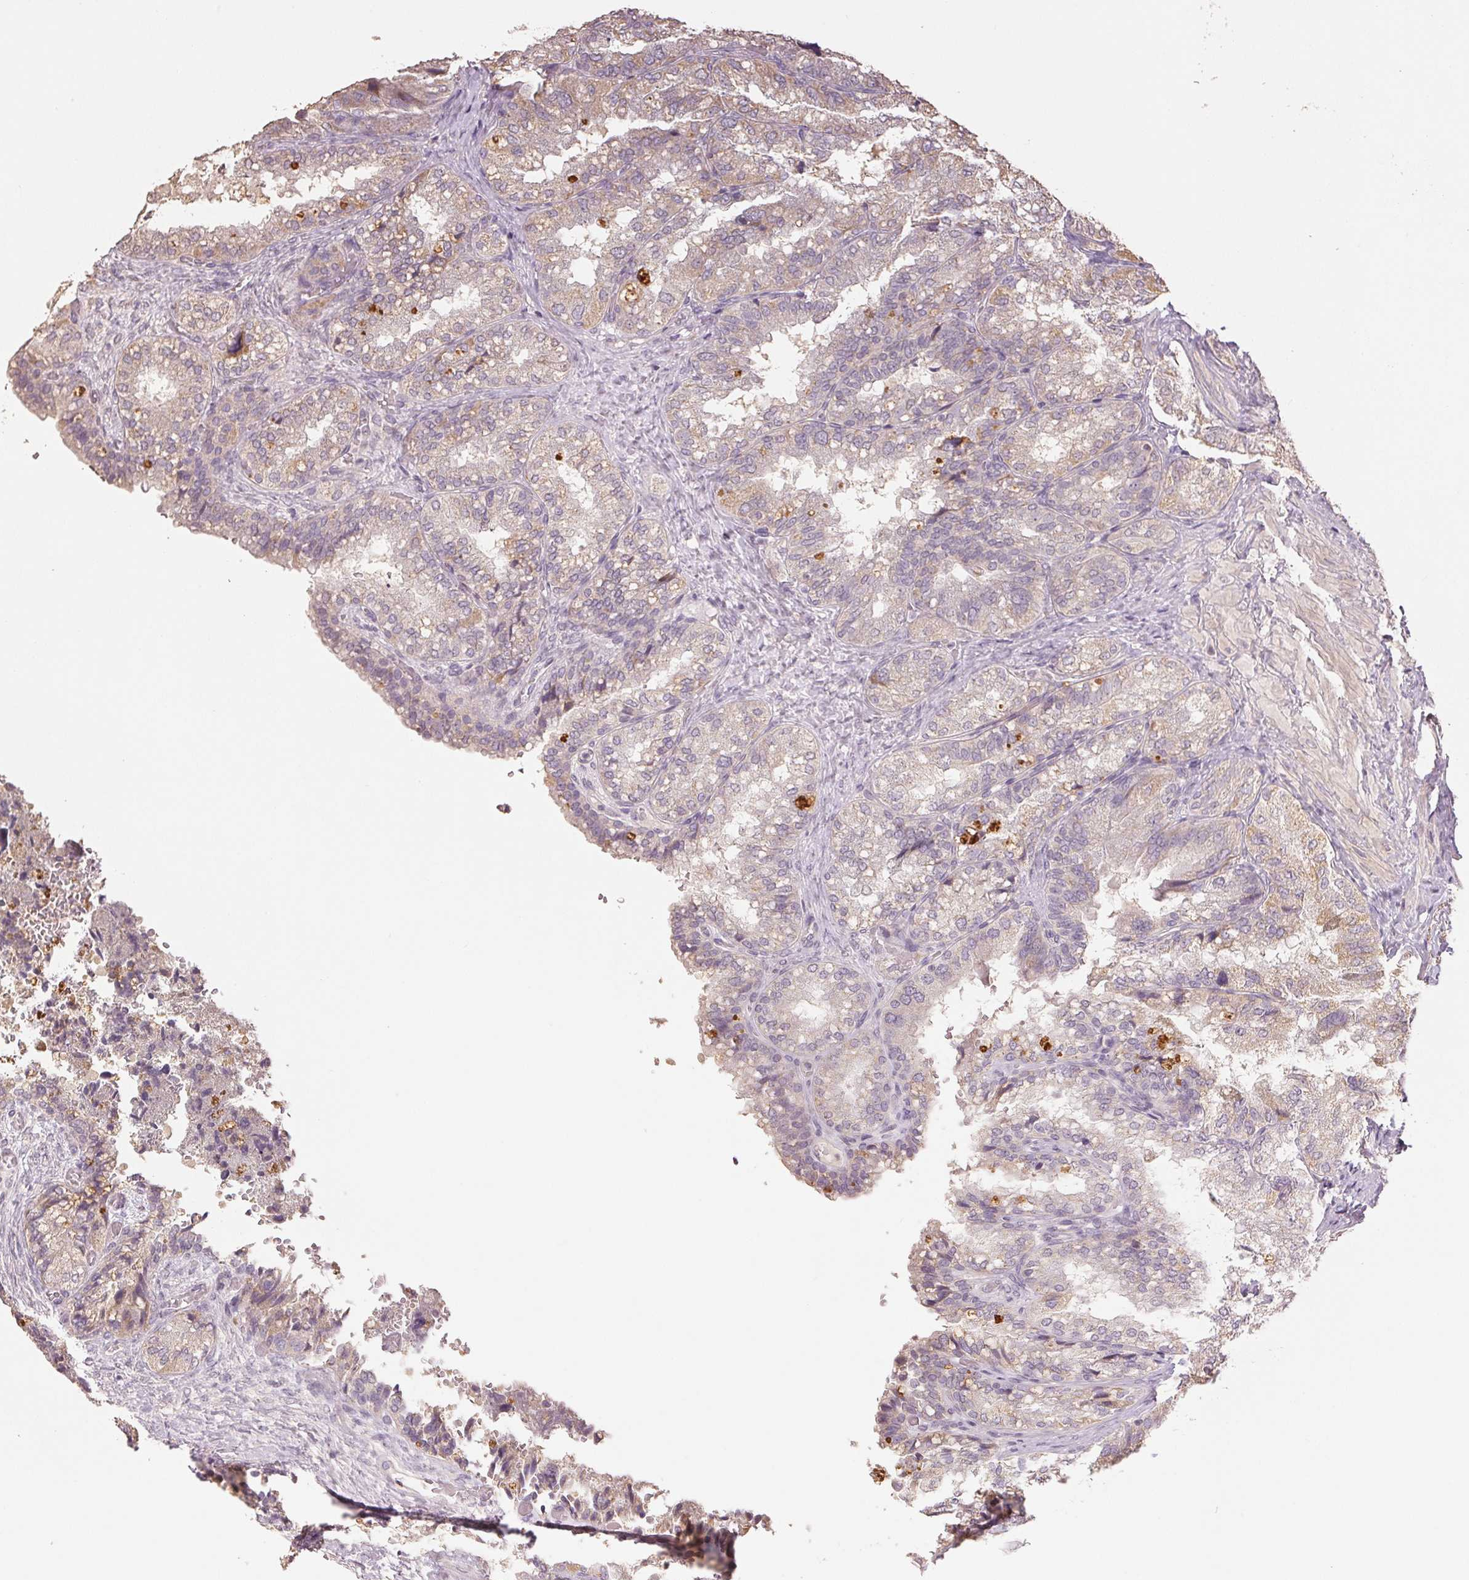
{"staining": {"intensity": "weak", "quantity": "<25%", "location": "cytoplasmic/membranous"}, "tissue": "seminal vesicle", "cell_type": "Glandular cells", "image_type": "normal", "snomed": [{"axis": "morphology", "description": "Normal tissue, NOS"}, {"axis": "topography", "description": "Seminal veicle"}], "caption": "High power microscopy image of an IHC image of unremarkable seminal vesicle, revealing no significant staining in glandular cells. (Immunohistochemistry, brightfield microscopy, high magnification).", "gene": "COX14", "patient": {"sex": "male", "age": 57}}